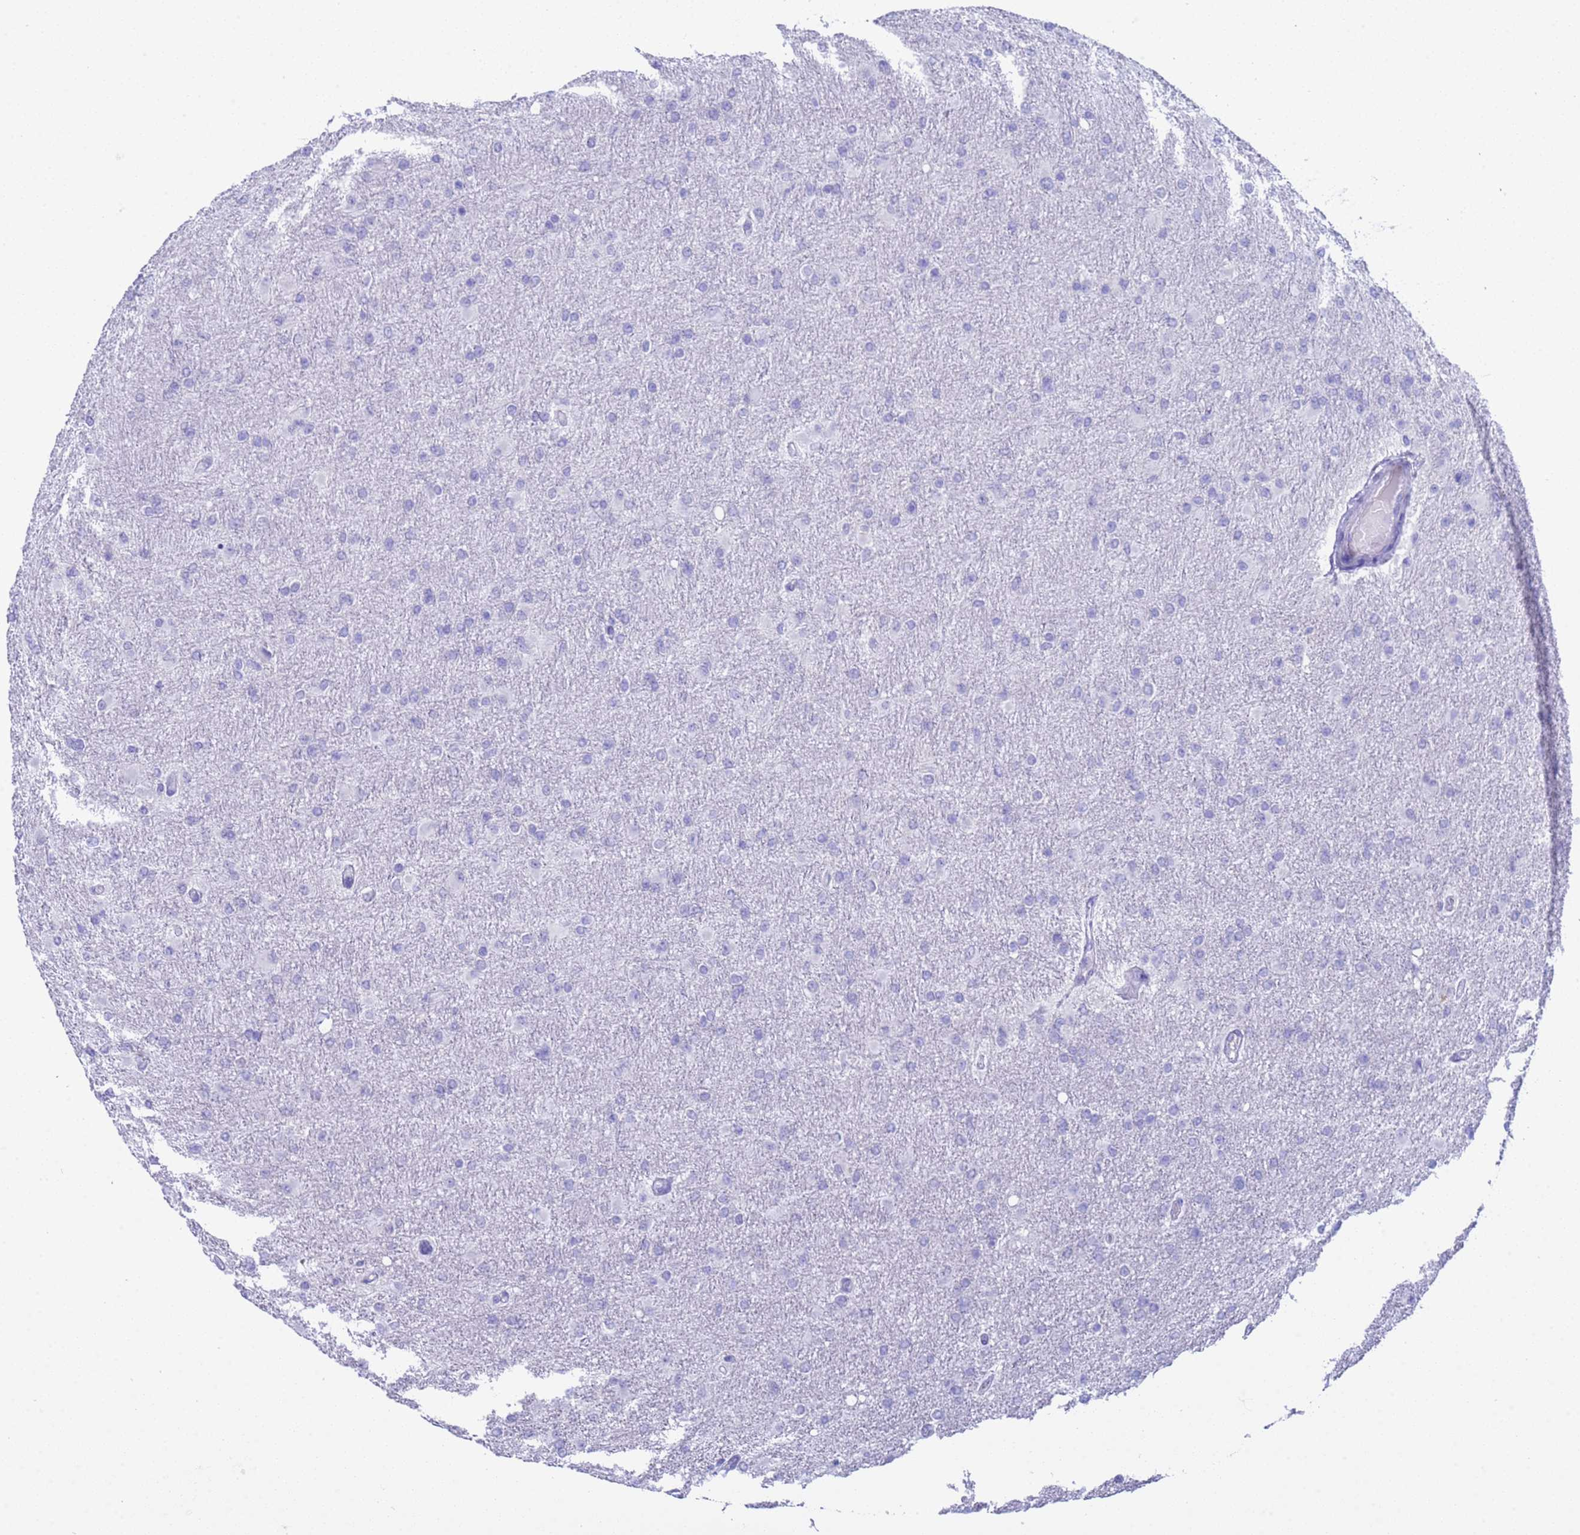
{"staining": {"intensity": "negative", "quantity": "none", "location": "none"}, "tissue": "glioma", "cell_type": "Tumor cells", "image_type": "cancer", "snomed": [{"axis": "morphology", "description": "Glioma, malignant, High grade"}, {"axis": "topography", "description": "Cerebral cortex"}], "caption": "There is no significant staining in tumor cells of malignant glioma (high-grade).", "gene": "CKM", "patient": {"sex": "female", "age": 36}}